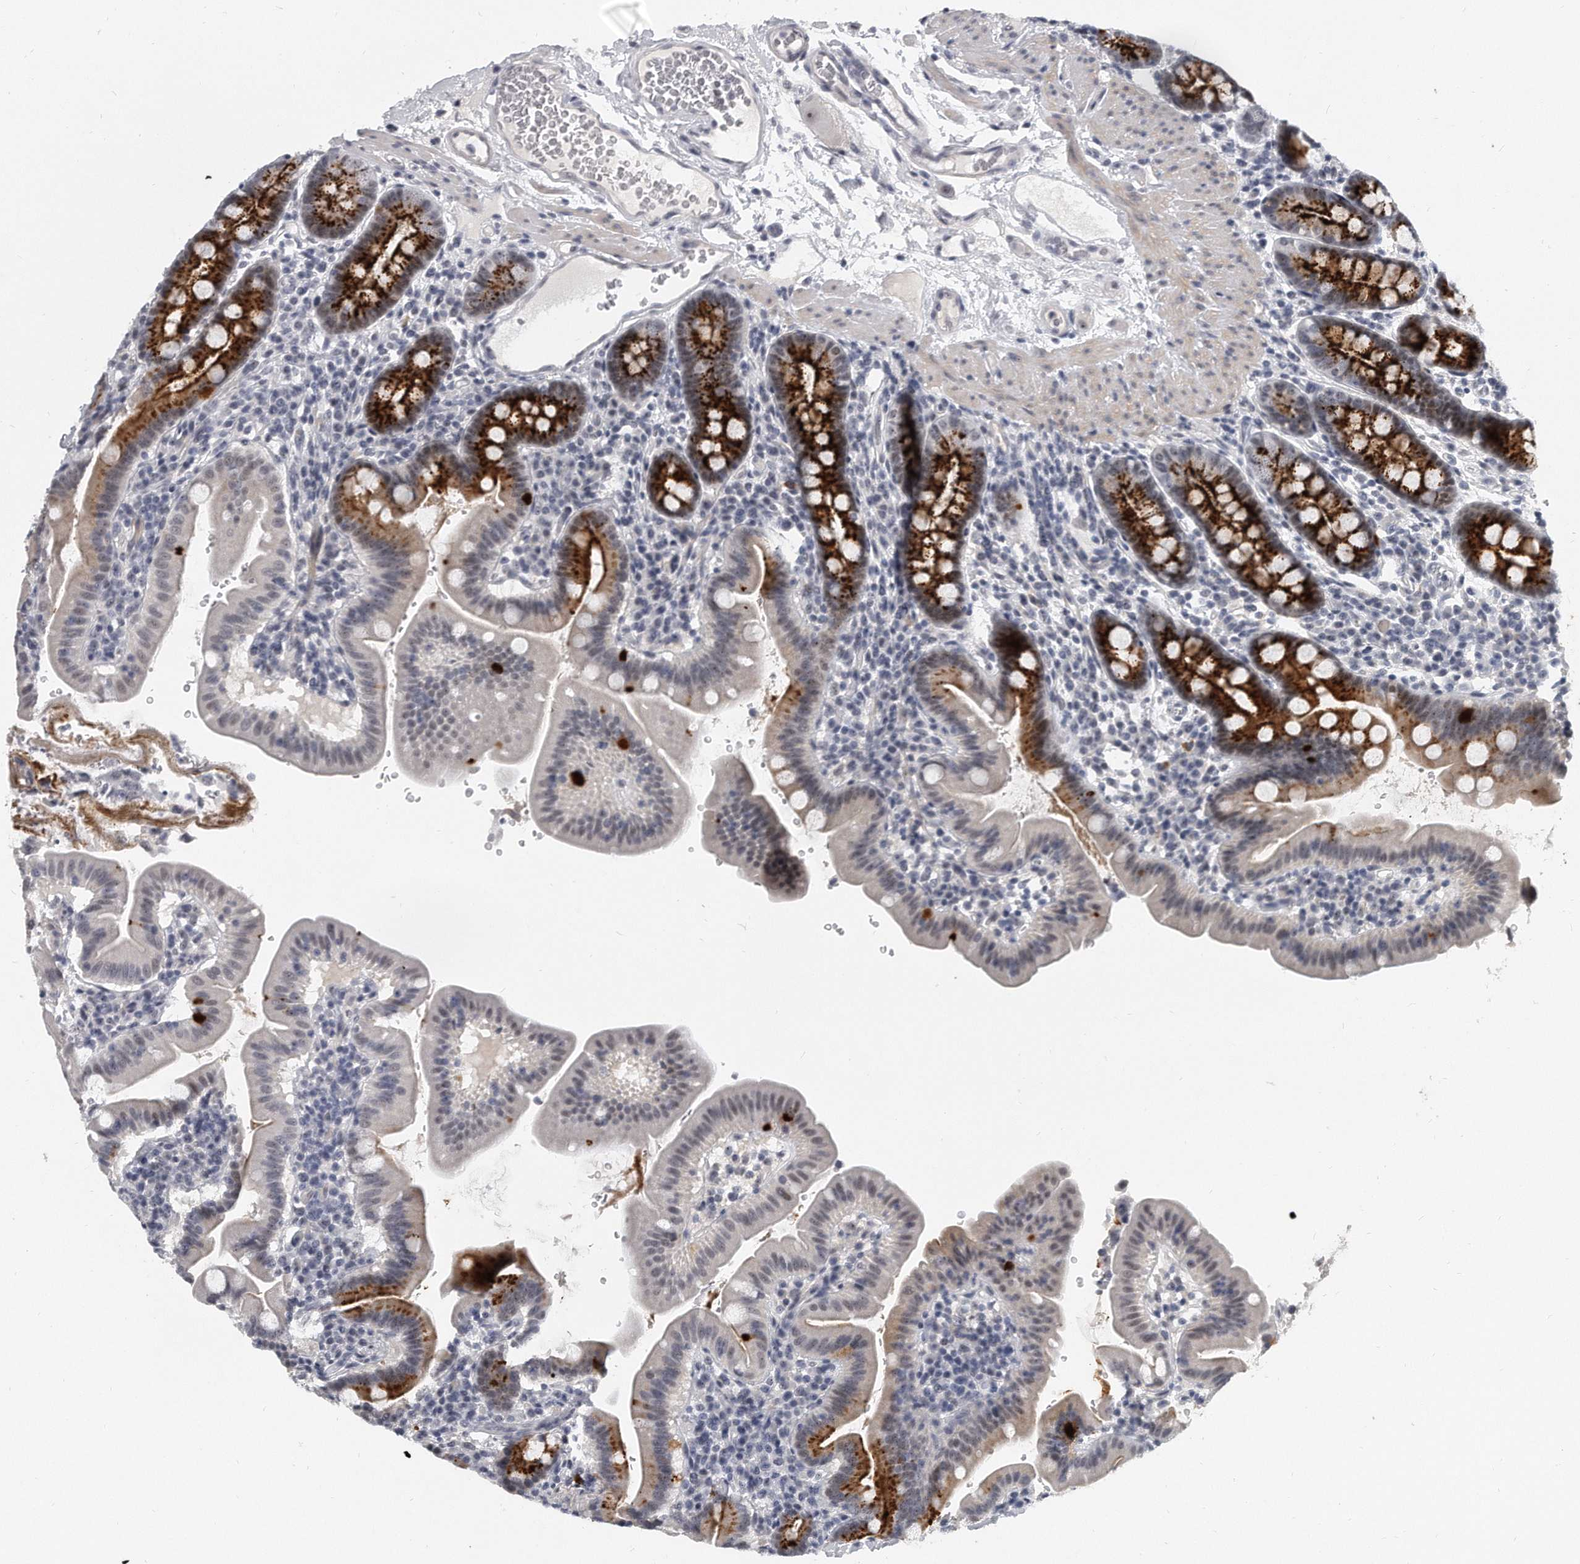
{"staining": {"intensity": "strong", "quantity": "25%-75%", "location": "cytoplasmic/membranous"}, "tissue": "duodenum", "cell_type": "Glandular cells", "image_type": "normal", "snomed": [{"axis": "morphology", "description": "Normal tissue, NOS"}, {"axis": "morphology", "description": "Adenocarcinoma, NOS"}, {"axis": "topography", "description": "Pancreas"}, {"axis": "topography", "description": "Duodenum"}], "caption": "Approximately 25%-75% of glandular cells in normal human duodenum reveal strong cytoplasmic/membranous protein expression as visualized by brown immunohistochemical staining.", "gene": "TFCP2L1", "patient": {"sex": "male", "age": 50}}